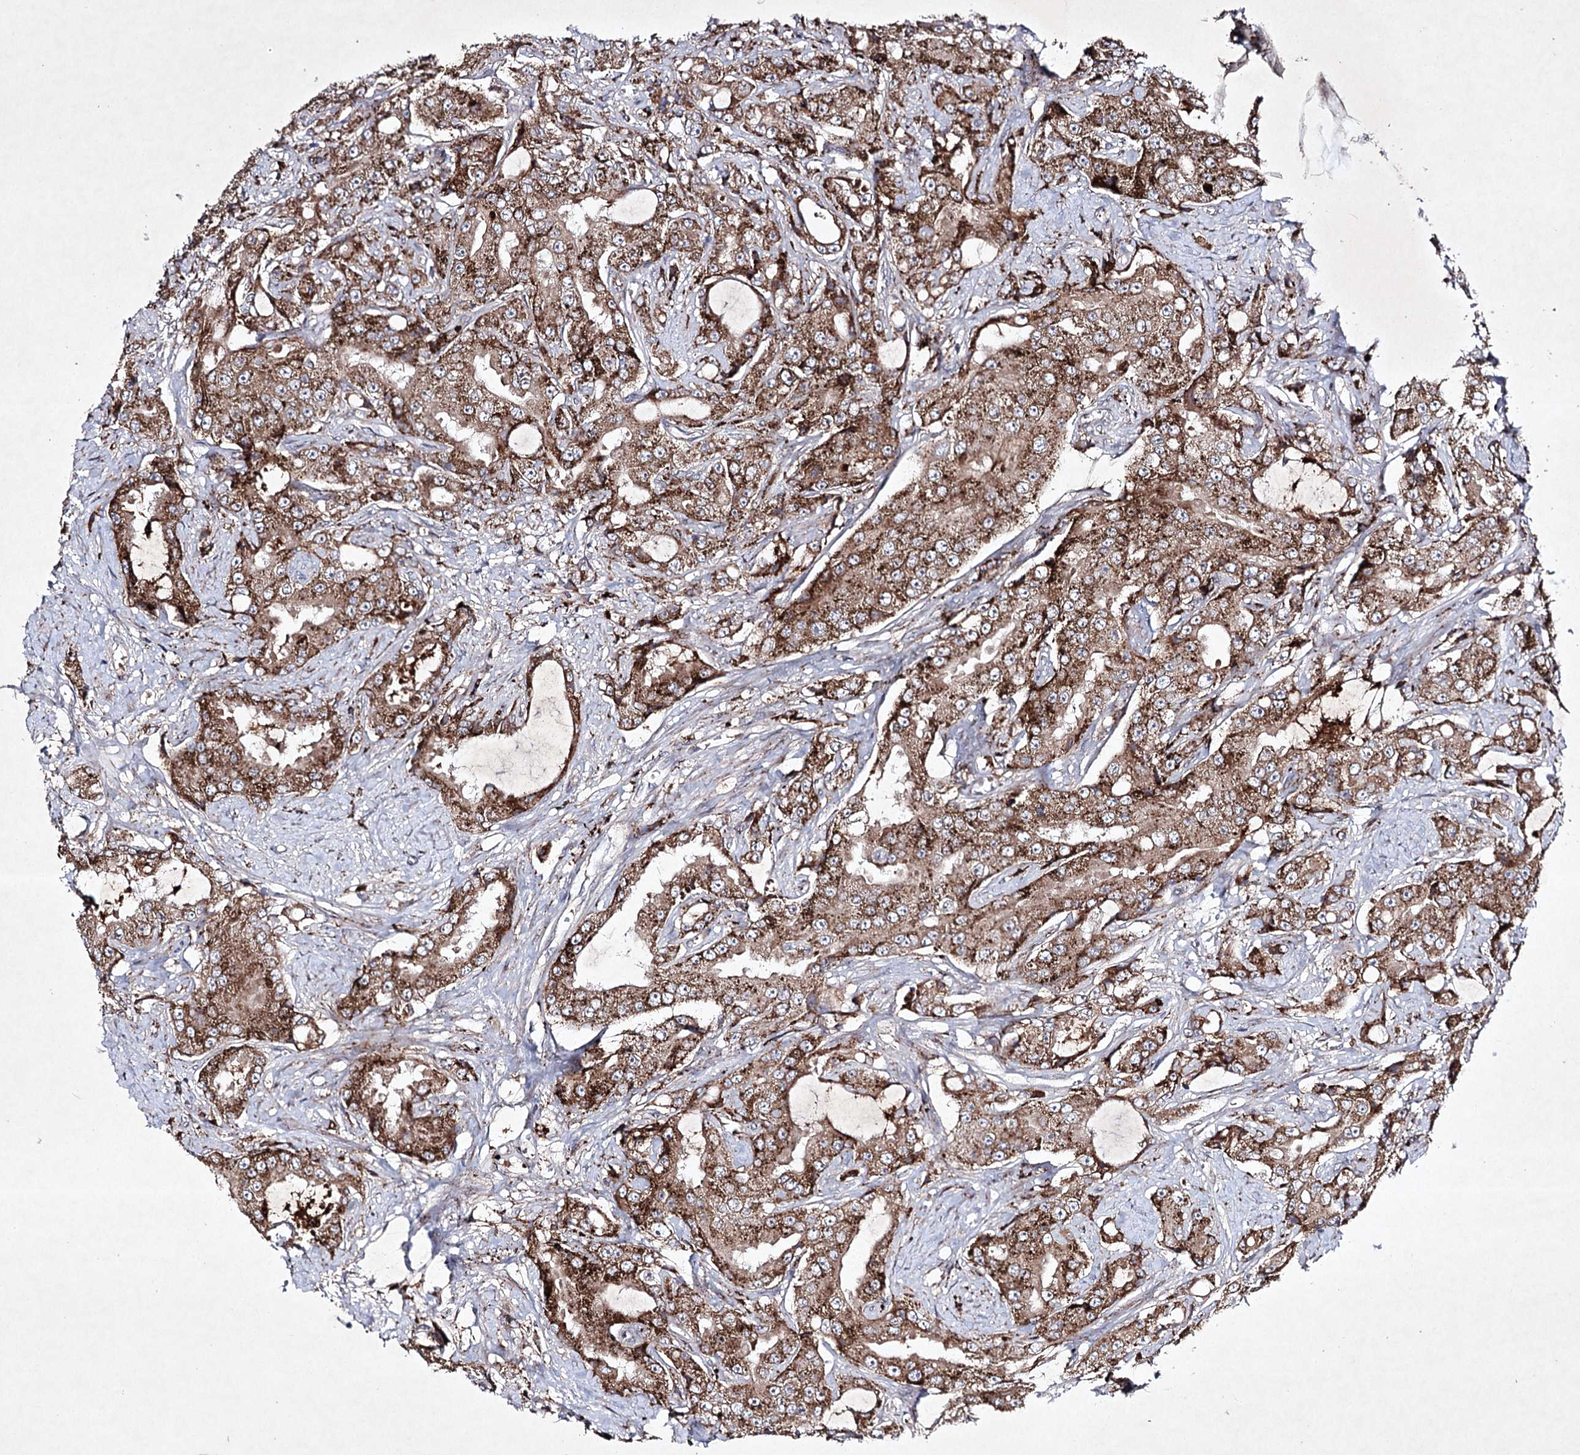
{"staining": {"intensity": "moderate", "quantity": ">75%", "location": "cytoplasmic/membranous"}, "tissue": "prostate cancer", "cell_type": "Tumor cells", "image_type": "cancer", "snomed": [{"axis": "morphology", "description": "Adenocarcinoma, High grade"}, {"axis": "topography", "description": "Prostate"}], "caption": "High-magnification brightfield microscopy of prostate adenocarcinoma (high-grade) stained with DAB (brown) and counterstained with hematoxylin (blue). tumor cells exhibit moderate cytoplasmic/membranous positivity is present in about>75% of cells.", "gene": "ALG9", "patient": {"sex": "male", "age": 73}}